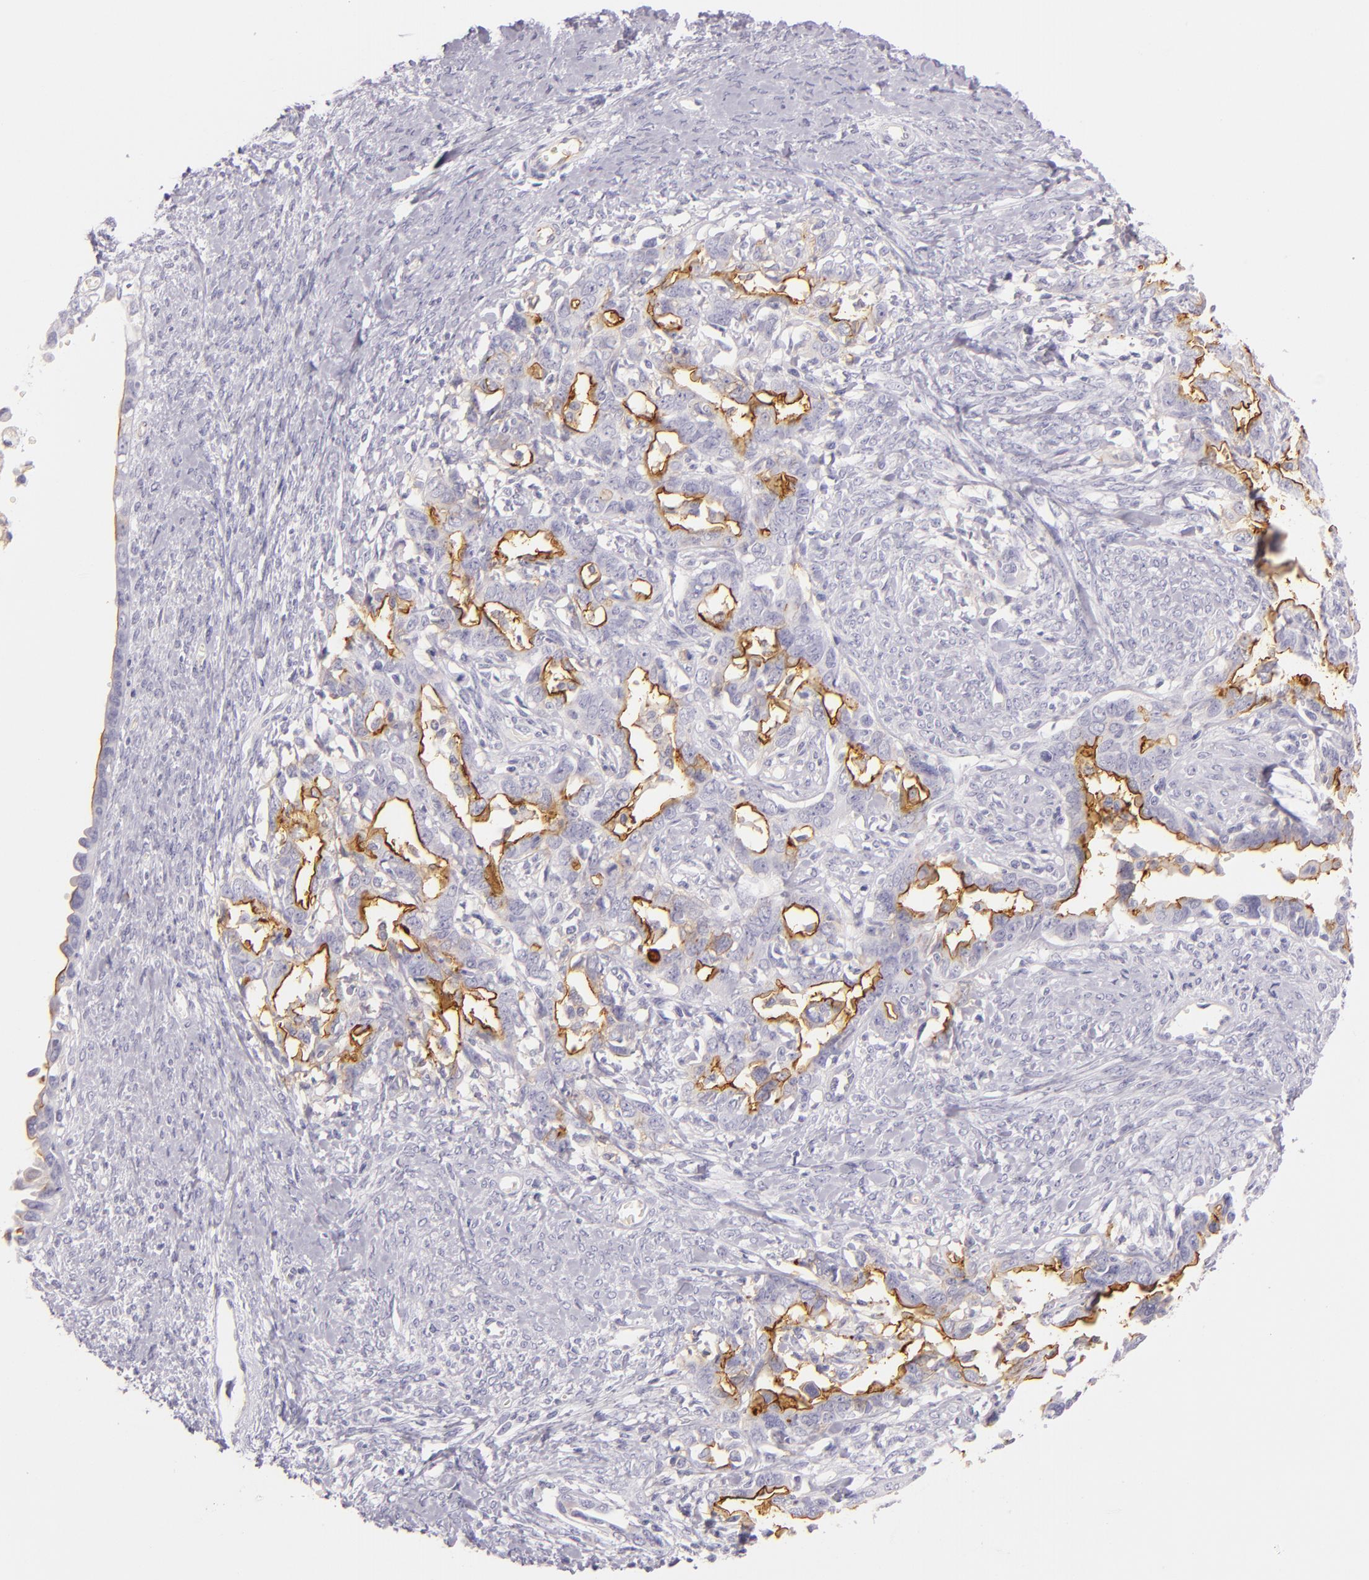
{"staining": {"intensity": "moderate", "quantity": "<25%", "location": "cytoplasmic/membranous"}, "tissue": "ovarian cancer", "cell_type": "Tumor cells", "image_type": "cancer", "snomed": [{"axis": "morphology", "description": "Cystadenocarcinoma, serous, NOS"}, {"axis": "topography", "description": "Ovary"}], "caption": "Immunohistochemical staining of human ovarian cancer (serous cystadenocarcinoma) reveals moderate cytoplasmic/membranous protein staining in approximately <25% of tumor cells.", "gene": "ICAM1", "patient": {"sex": "female", "age": 69}}